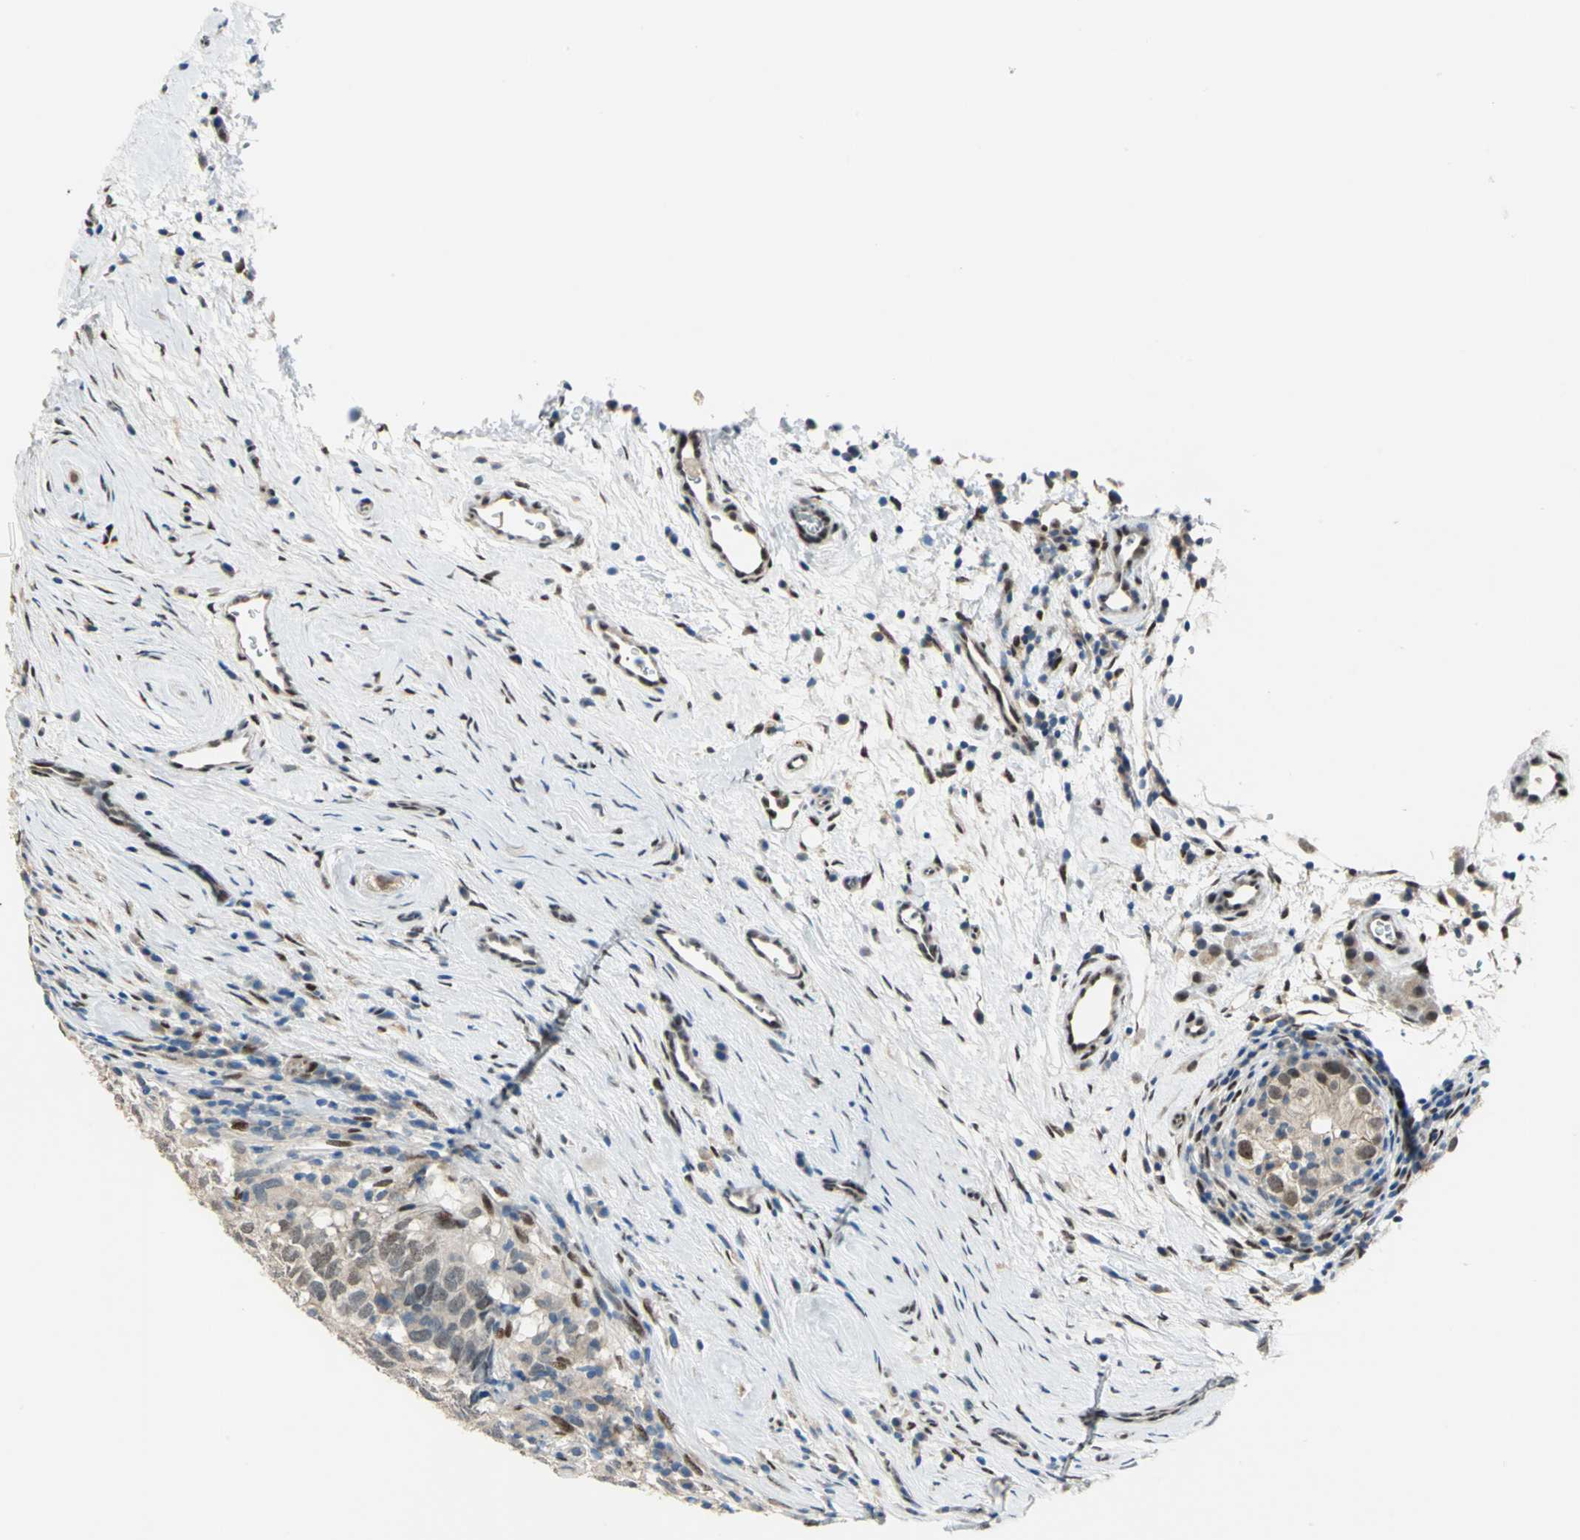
{"staining": {"intensity": "weak", "quantity": ">75%", "location": "cytoplasmic/membranous,nuclear"}, "tissue": "testis cancer", "cell_type": "Tumor cells", "image_type": "cancer", "snomed": [{"axis": "morphology", "description": "Carcinoma, Embryonal, NOS"}, {"axis": "topography", "description": "Testis"}], "caption": "Brown immunohistochemical staining in testis embryonal carcinoma exhibits weak cytoplasmic/membranous and nuclear positivity in about >75% of tumor cells. The protein of interest is stained brown, and the nuclei are stained in blue (DAB IHC with brightfield microscopy, high magnification).", "gene": "RBFOX2", "patient": {"sex": "male", "age": 21}}